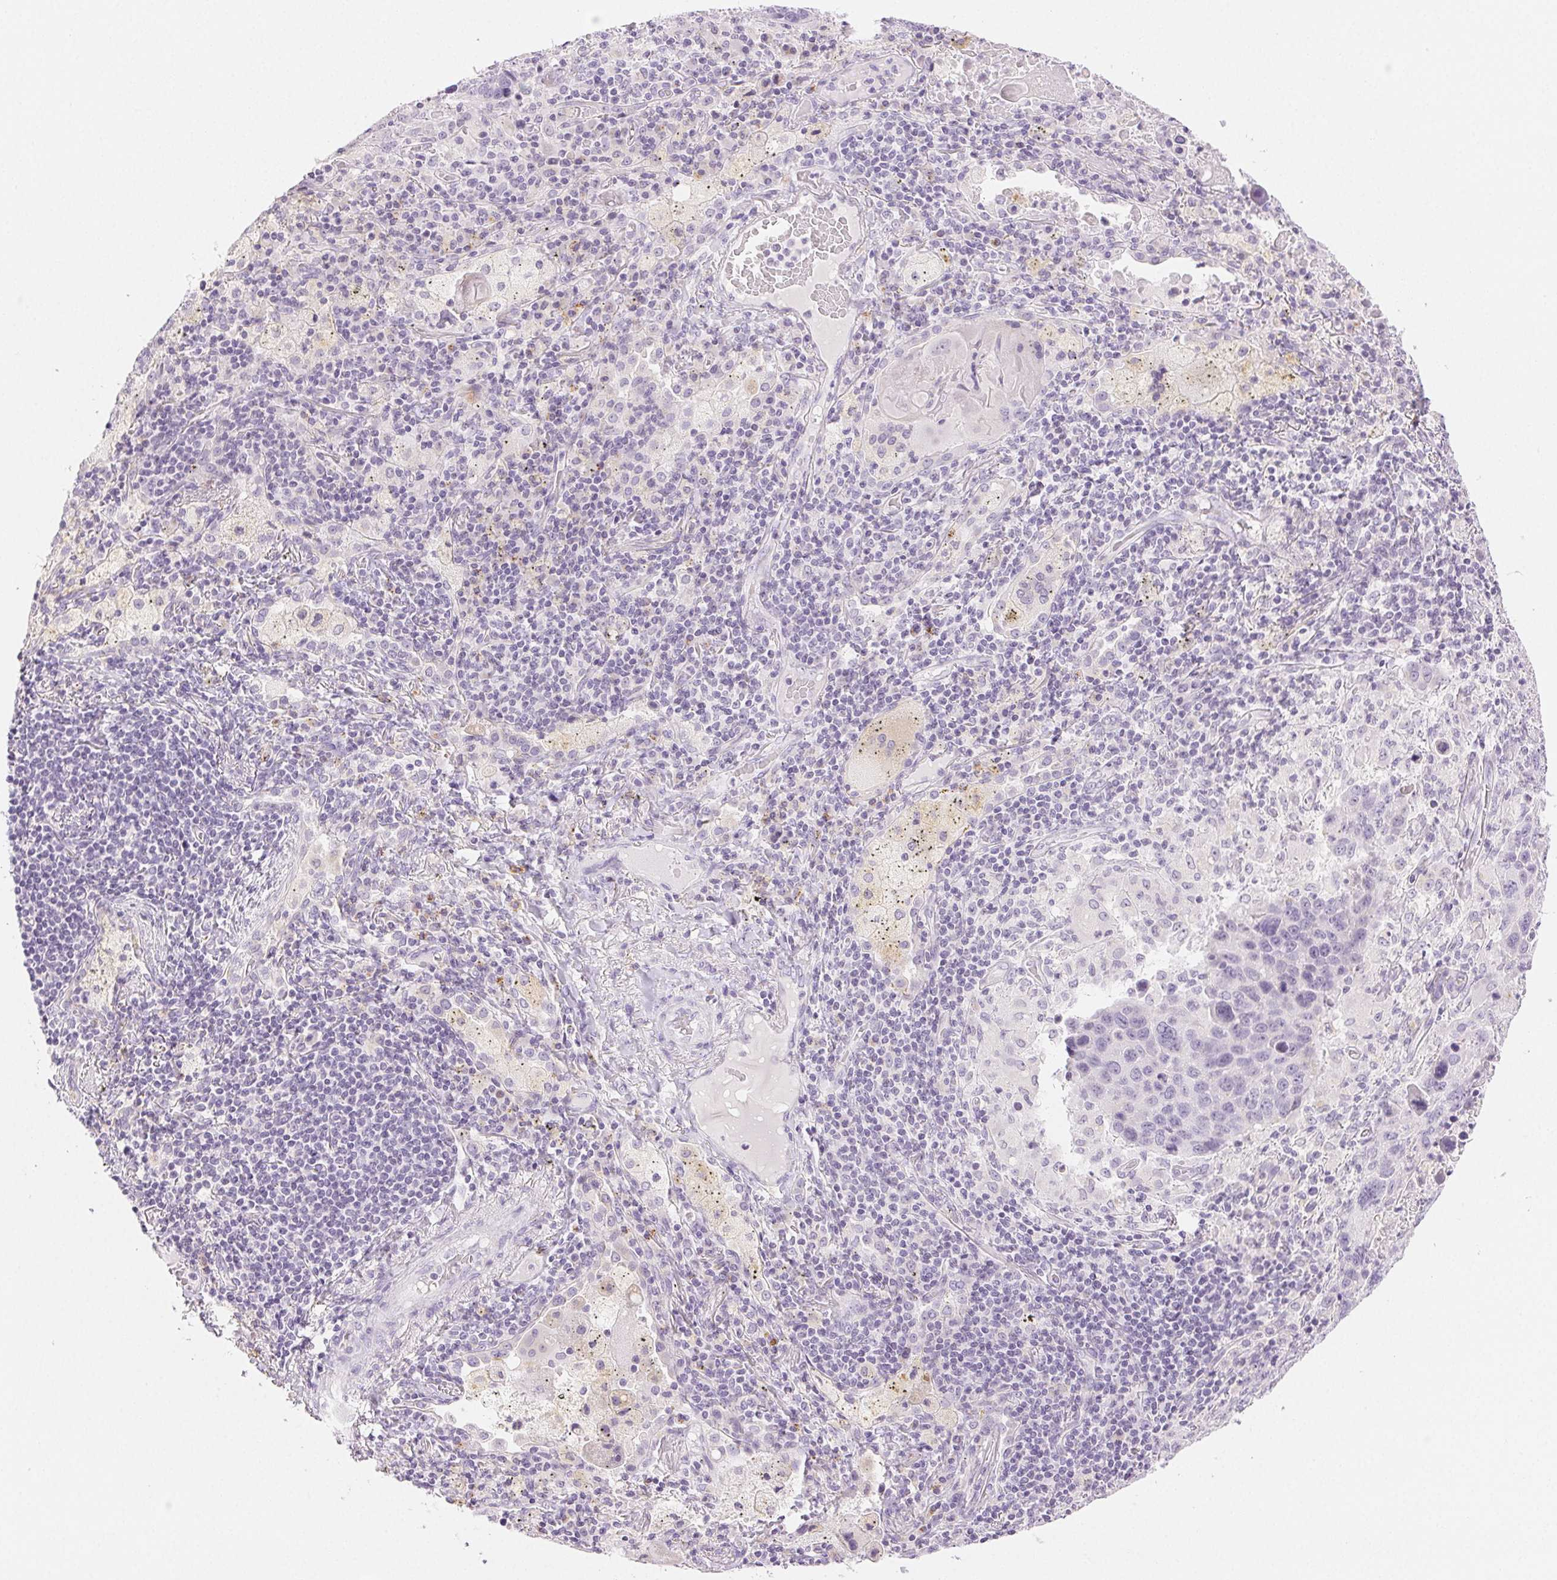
{"staining": {"intensity": "negative", "quantity": "none", "location": "none"}, "tissue": "lung cancer", "cell_type": "Tumor cells", "image_type": "cancer", "snomed": [{"axis": "morphology", "description": "Squamous cell carcinoma, NOS"}, {"axis": "topography", "description": "Lung"}], "caption": "This photomicrograph is of lung squamous cell carcinoma stained with IHC to label a protein in brown with the nuclei are counter-stained blue. There is no staining in tumor cells. (IHC, brightfield microscopy, high magnification).", "gene": "SLC5A2", "patient": {"sex": "male", "age": 68}}